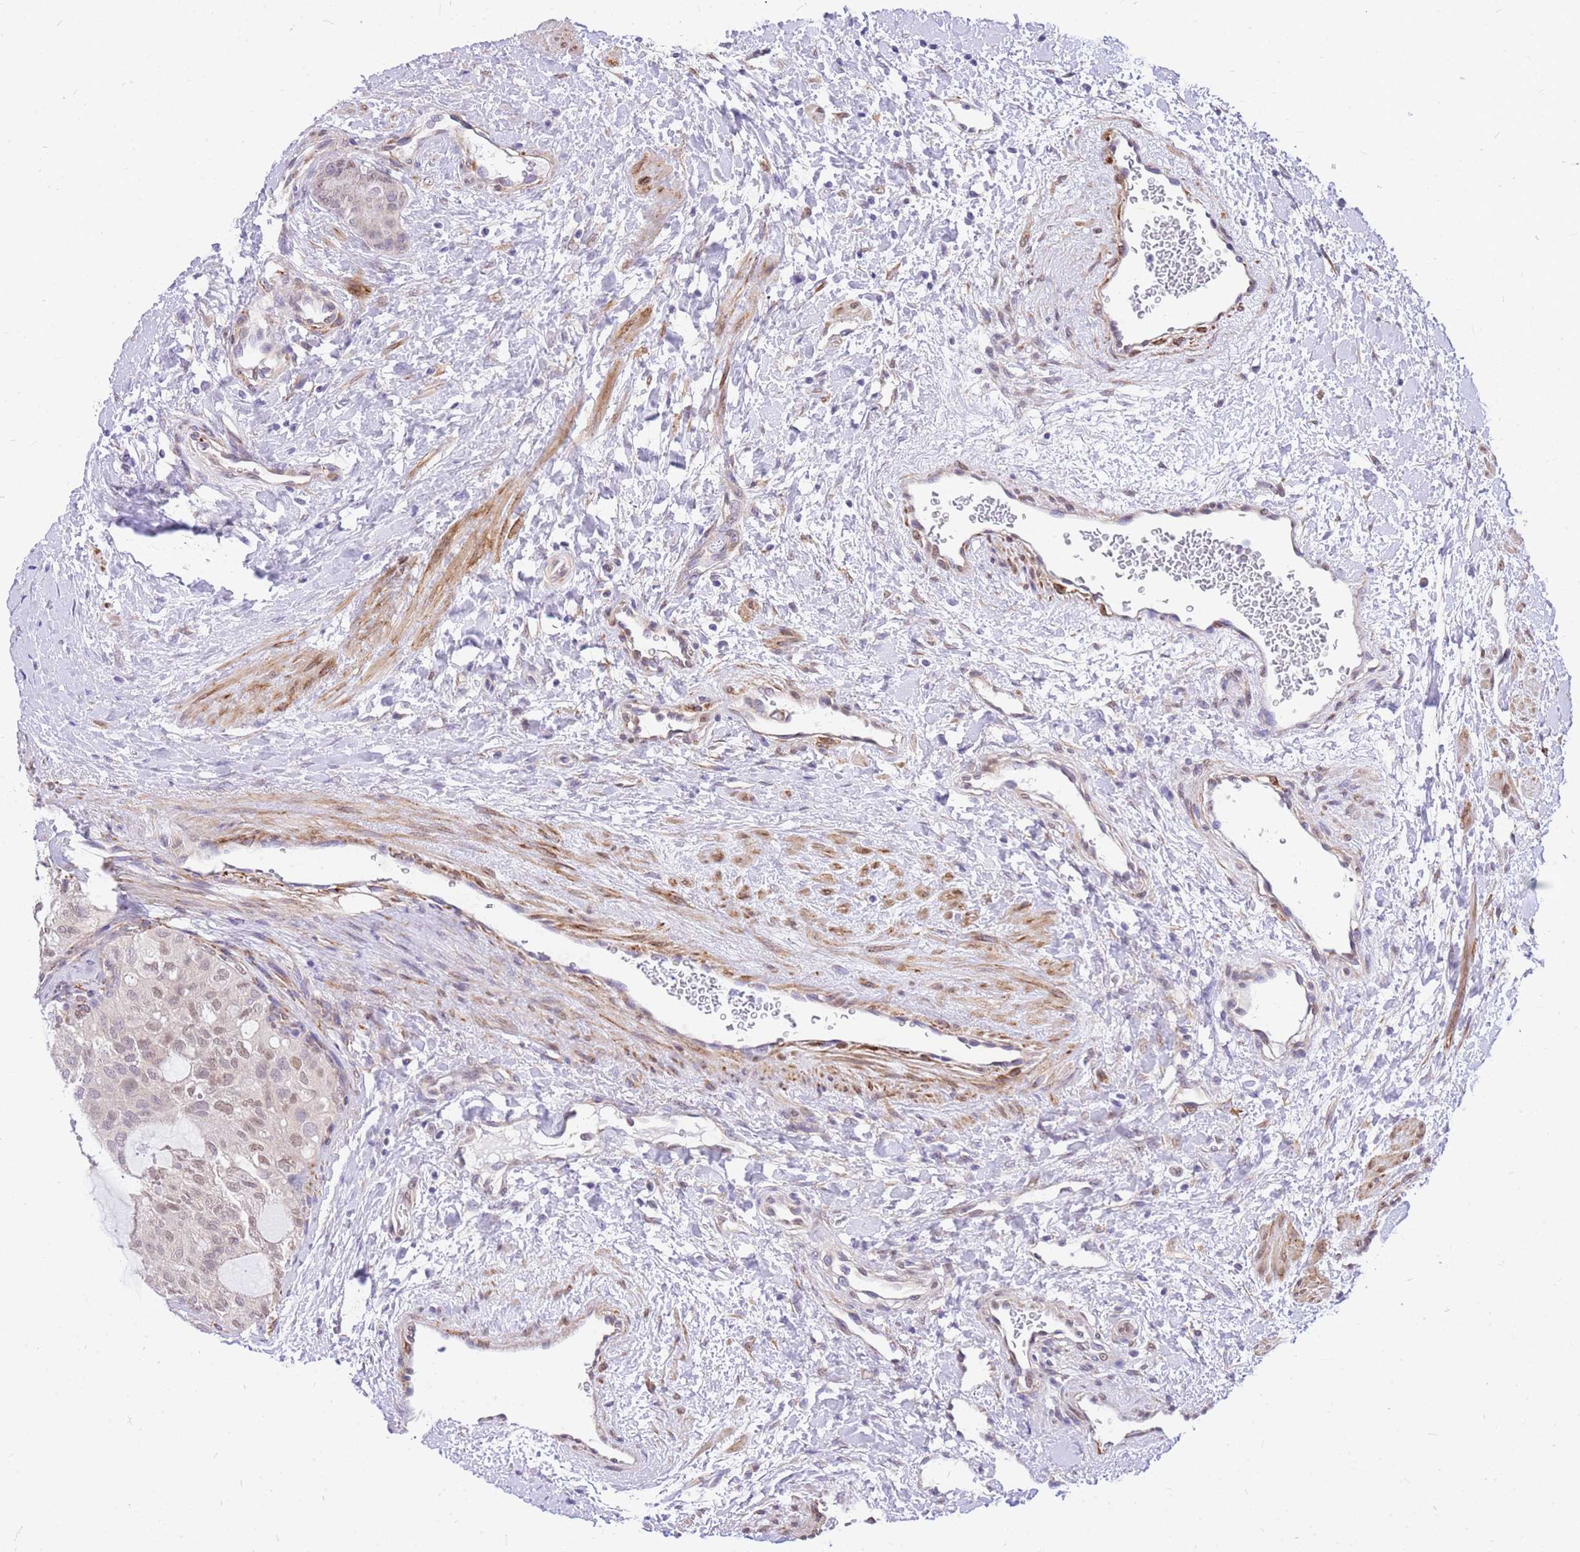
{"staining": {"intensity": "weak", "quantity": "<25%", "location": "nuclear"}, "tissue": "thyroid cancer", "cell_type": "Tumor cells", "image_type": "cancer", "snomed": [{"axis": "morphology", "description": "Follicular adenoma carcinoma, NOS"}, {"axis": "topography", "description": "Thyroid gland"}], "caption": "Tumor cells are negative for protein expression in human thyroid cancer (follicular adenoma carcinoma).", "gene": "S100PBP", "patient": {"sex": "male", "age": 75}}